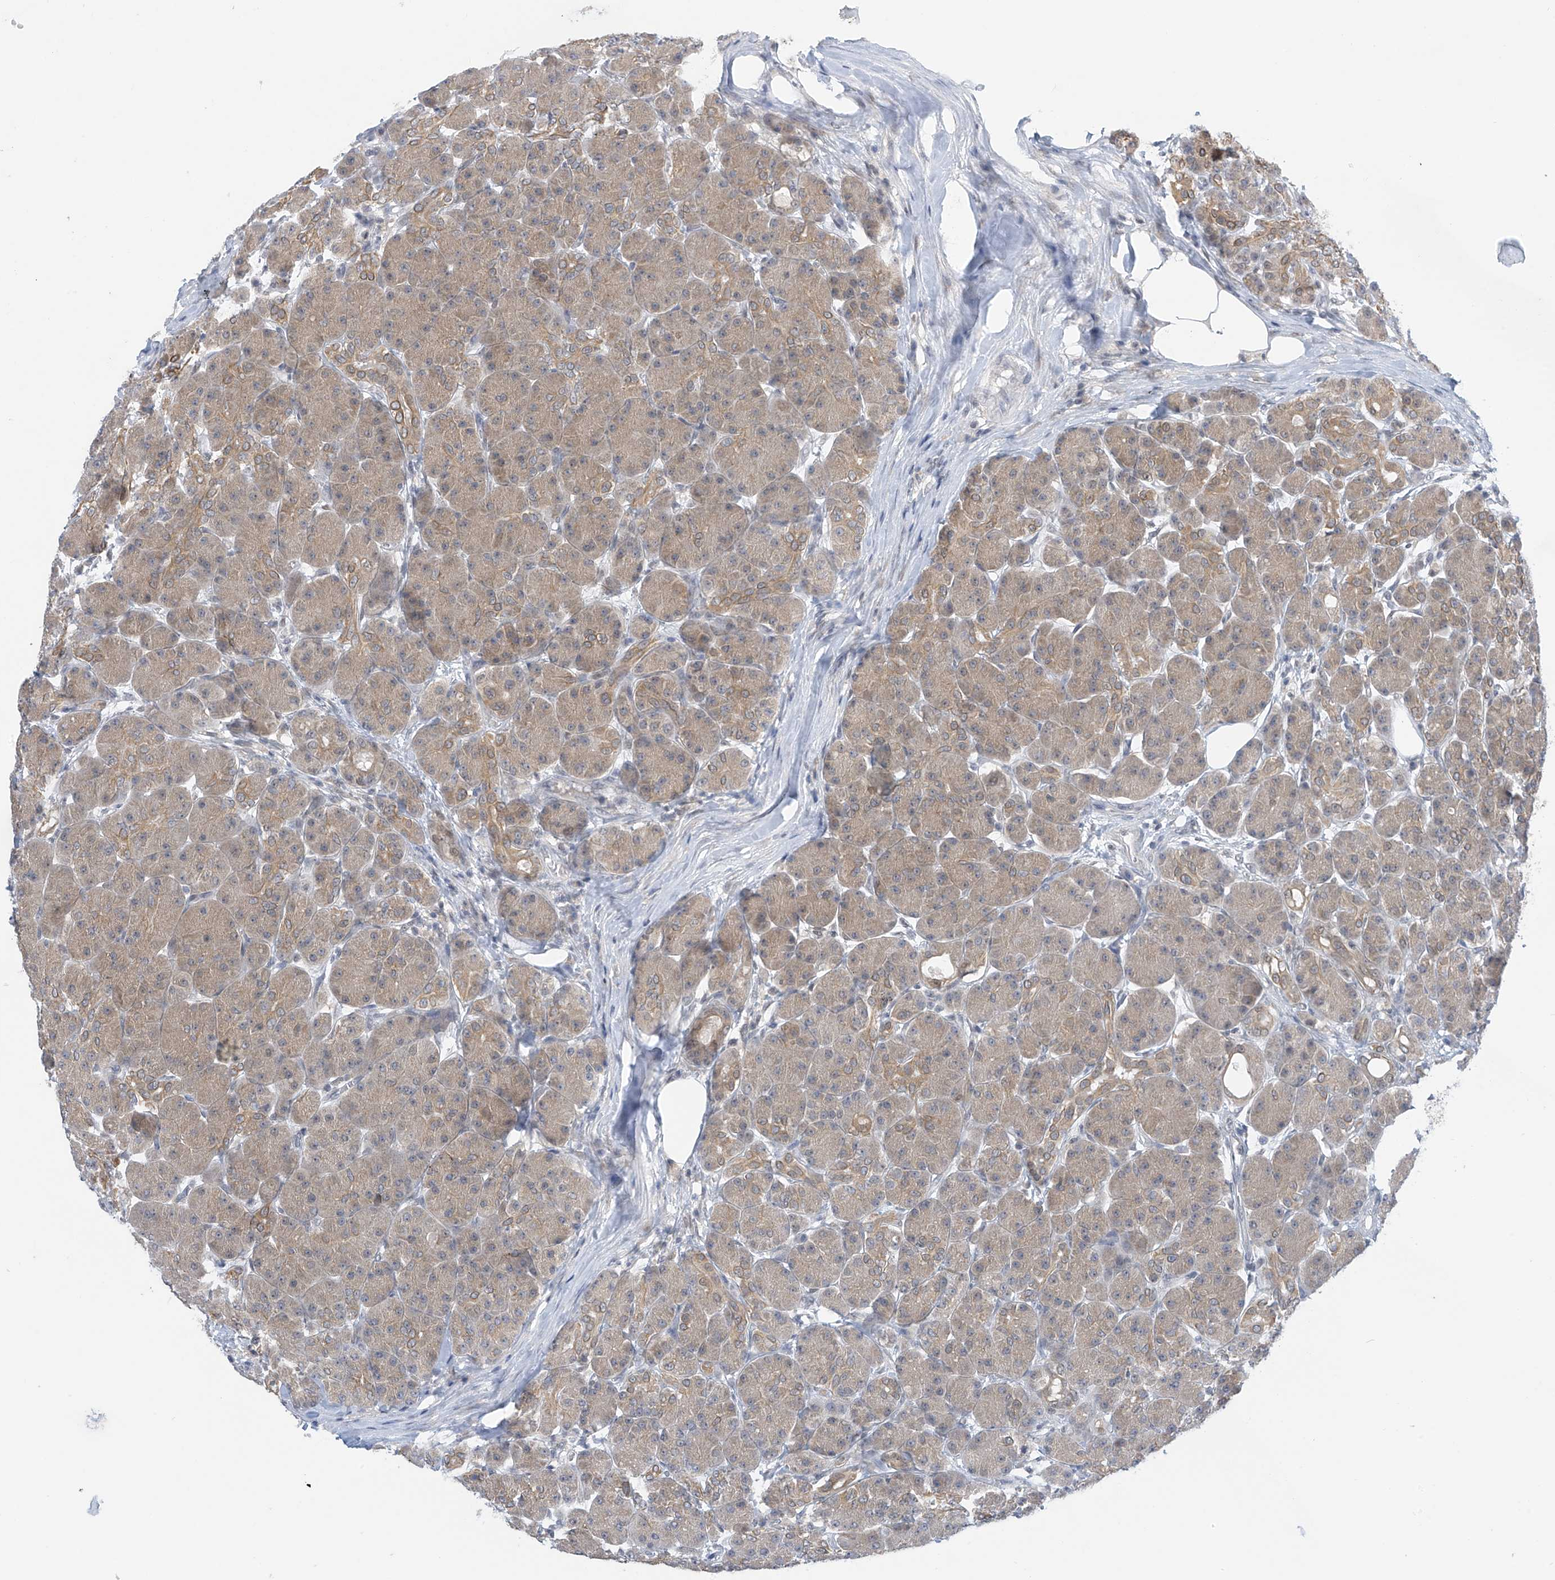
{"staining": {"intensity": "moderate", "quantity": ">75%", "location": "cytoplasmic/membranous"}, "tissue": "pancreas", "cell_type": "Exocrine glandular cells", "image_type": "normal", "snomed": [{"axis": "morphology", "description": "Normal tissue, NOS"}, {"axis": "topography", "description": "Pancreas"}], "caption": "Benign pancreas was stained to show a protein in brown. There is medium levels of moderate cytoplasmic/membranous positivity in approximately >75% of exocrine glandular cells. (DAB (3,3'-diaminobenzidine) IHC, brown staining for protein, blue staining for nuclei).", "gene": "APLF", "patient": {"sex": "male", "age": 63}}